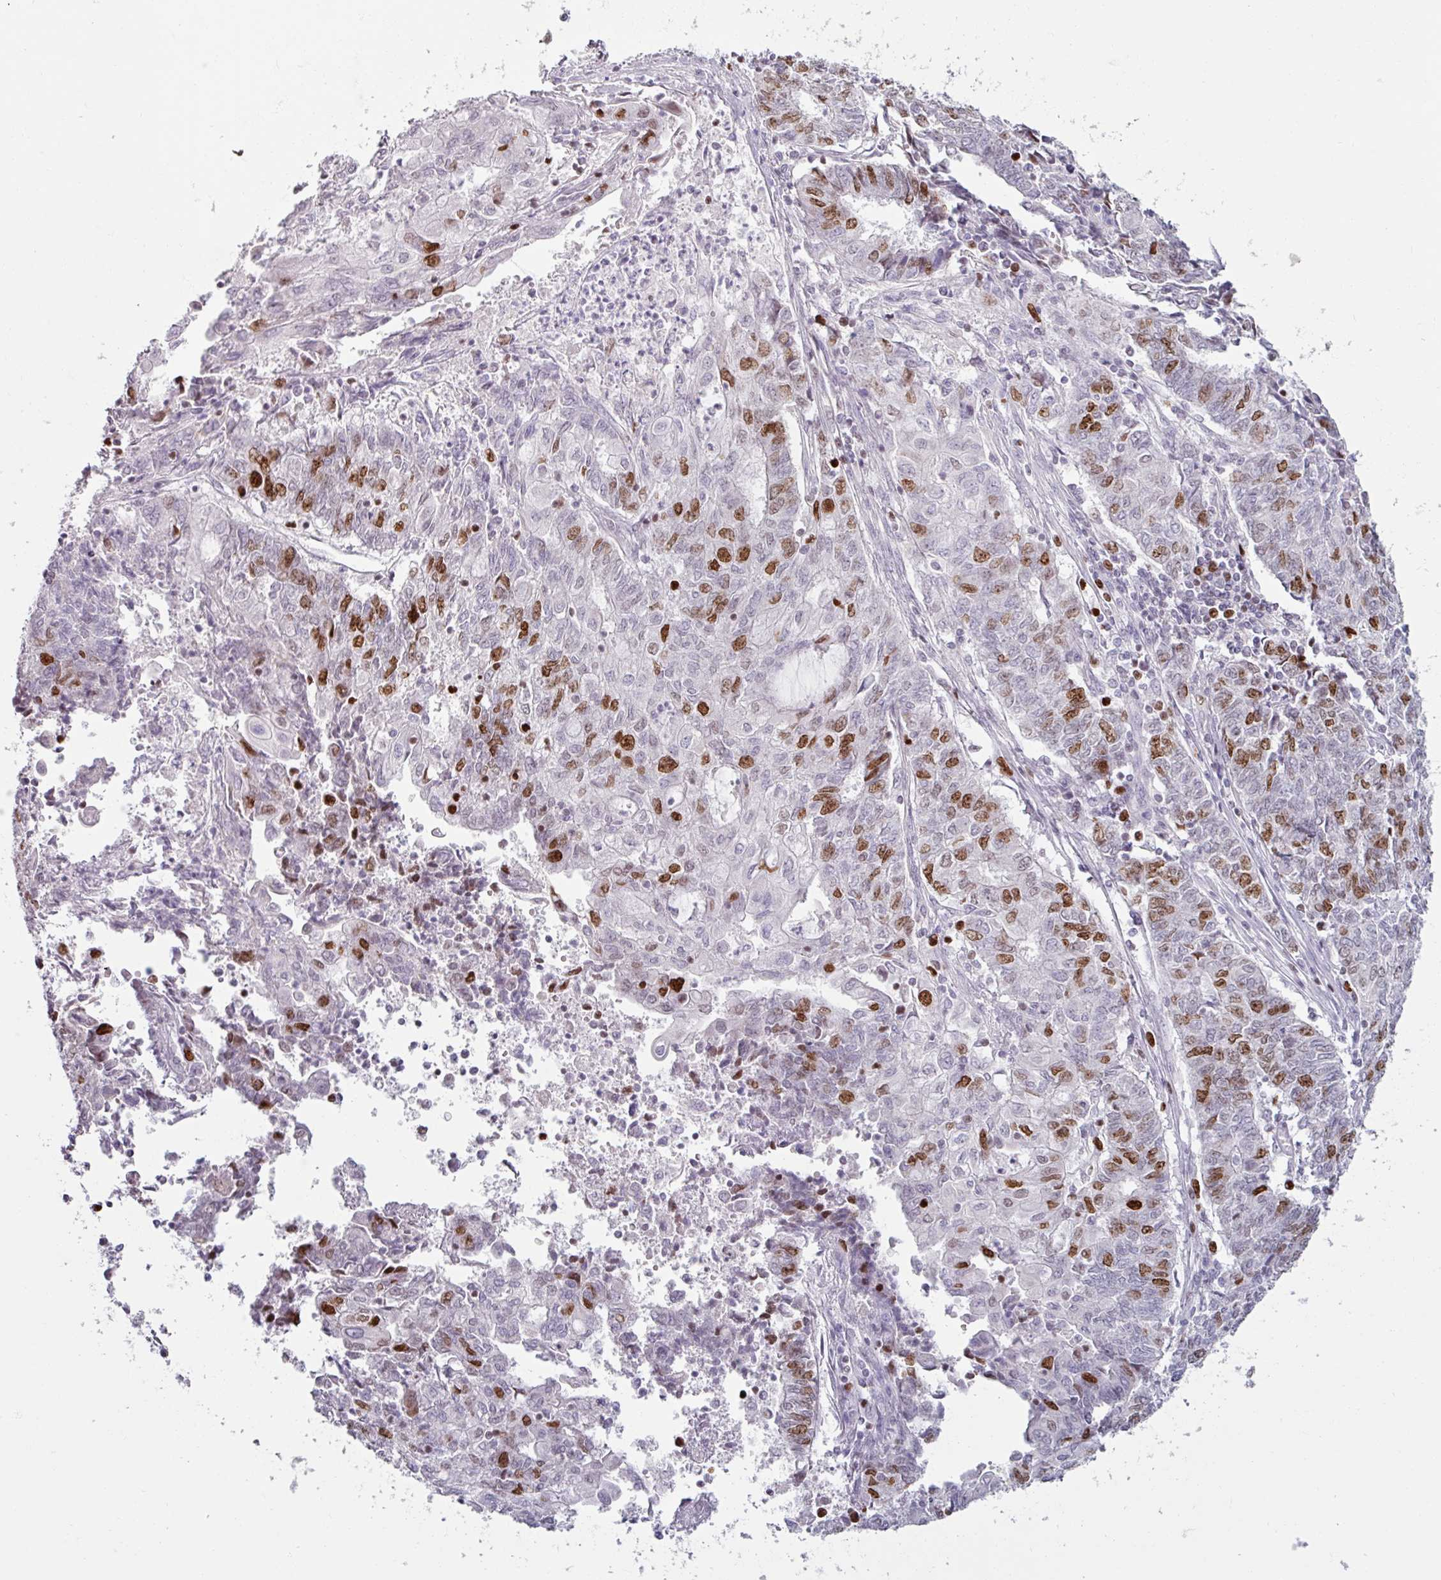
{"staining": {"intensity": "moderate", "quantity": "25%-75%", "location": "nuclear"}, "tissue": "endometrial cancer", "cell_type": "Tumor cells", "image_type": "cancer", "snomed": [{"axis": "morphology", "description": "Adenocarcinoma, NOS"}, {"axis": "topography", "description": "Endometrium"}], "caption": "A histopathology image showing moderate nuclear staining in about 25%-75% of tumor cells in endometrial cancer, as visualized by brown immunohistochemical staining.", "gene": "ATAD2", "patient": {"sex": "female", "age": 54}}